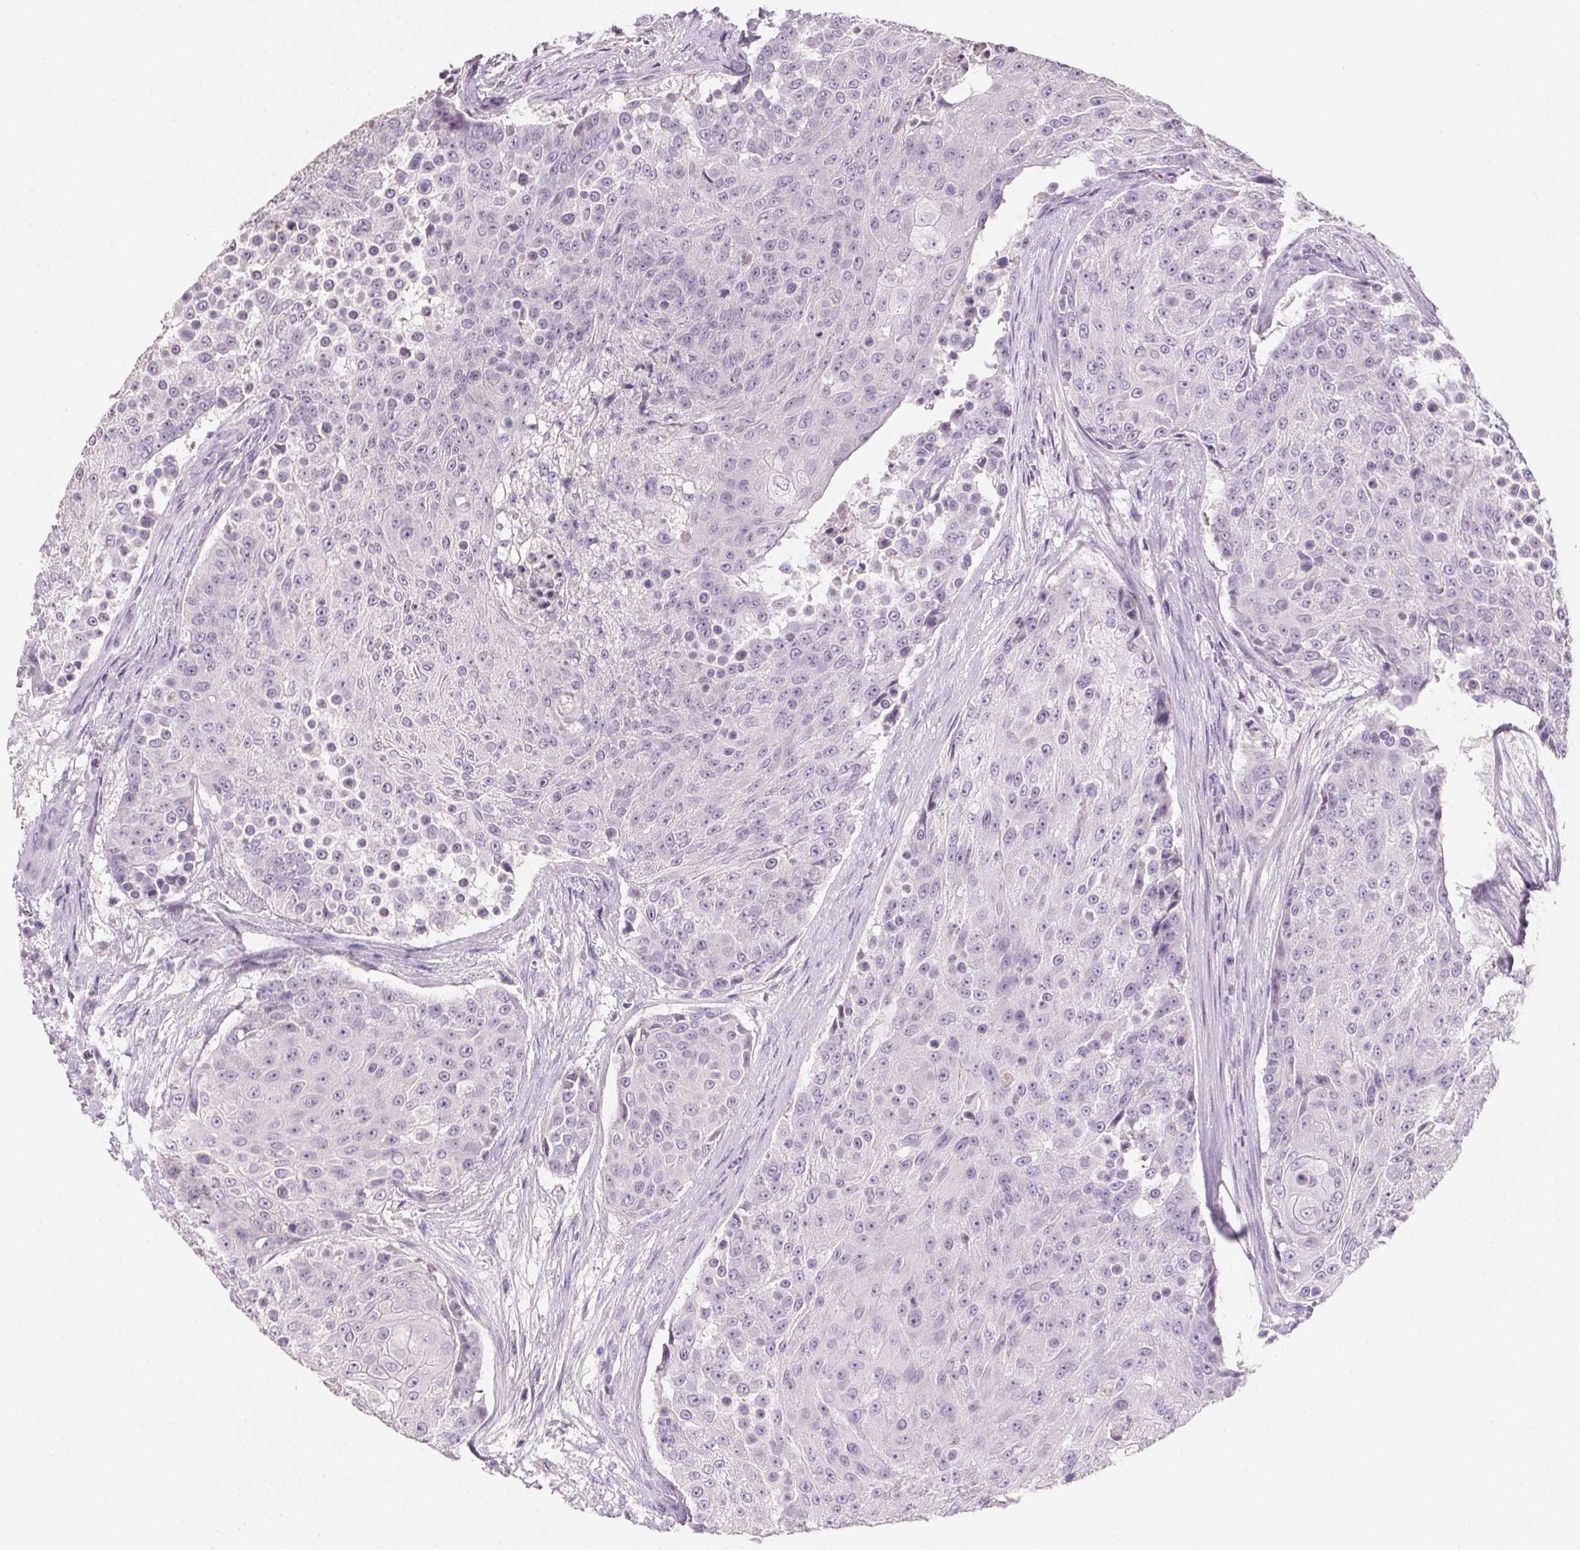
{"staining": {"intensity": "negative", "quantity": "none", "location": "none"}, "tissue": "urothelial cancer", "cell_type": "Tumor cells", "image_type": "cancer", "snomed": [{"axis": "morphology", "description": "Urothelial carcinoma, High grade"}, {"axis": "topography", "description": "Urinary bladder"}], "caption": "DAB (3,3'-diaminobenzidine) immunohistochemical staining of human urothelial cancer displays no significant staining in tumor cells.", "gene": "HSD17B1", "patient": {"sex": "female", "age": 63}}